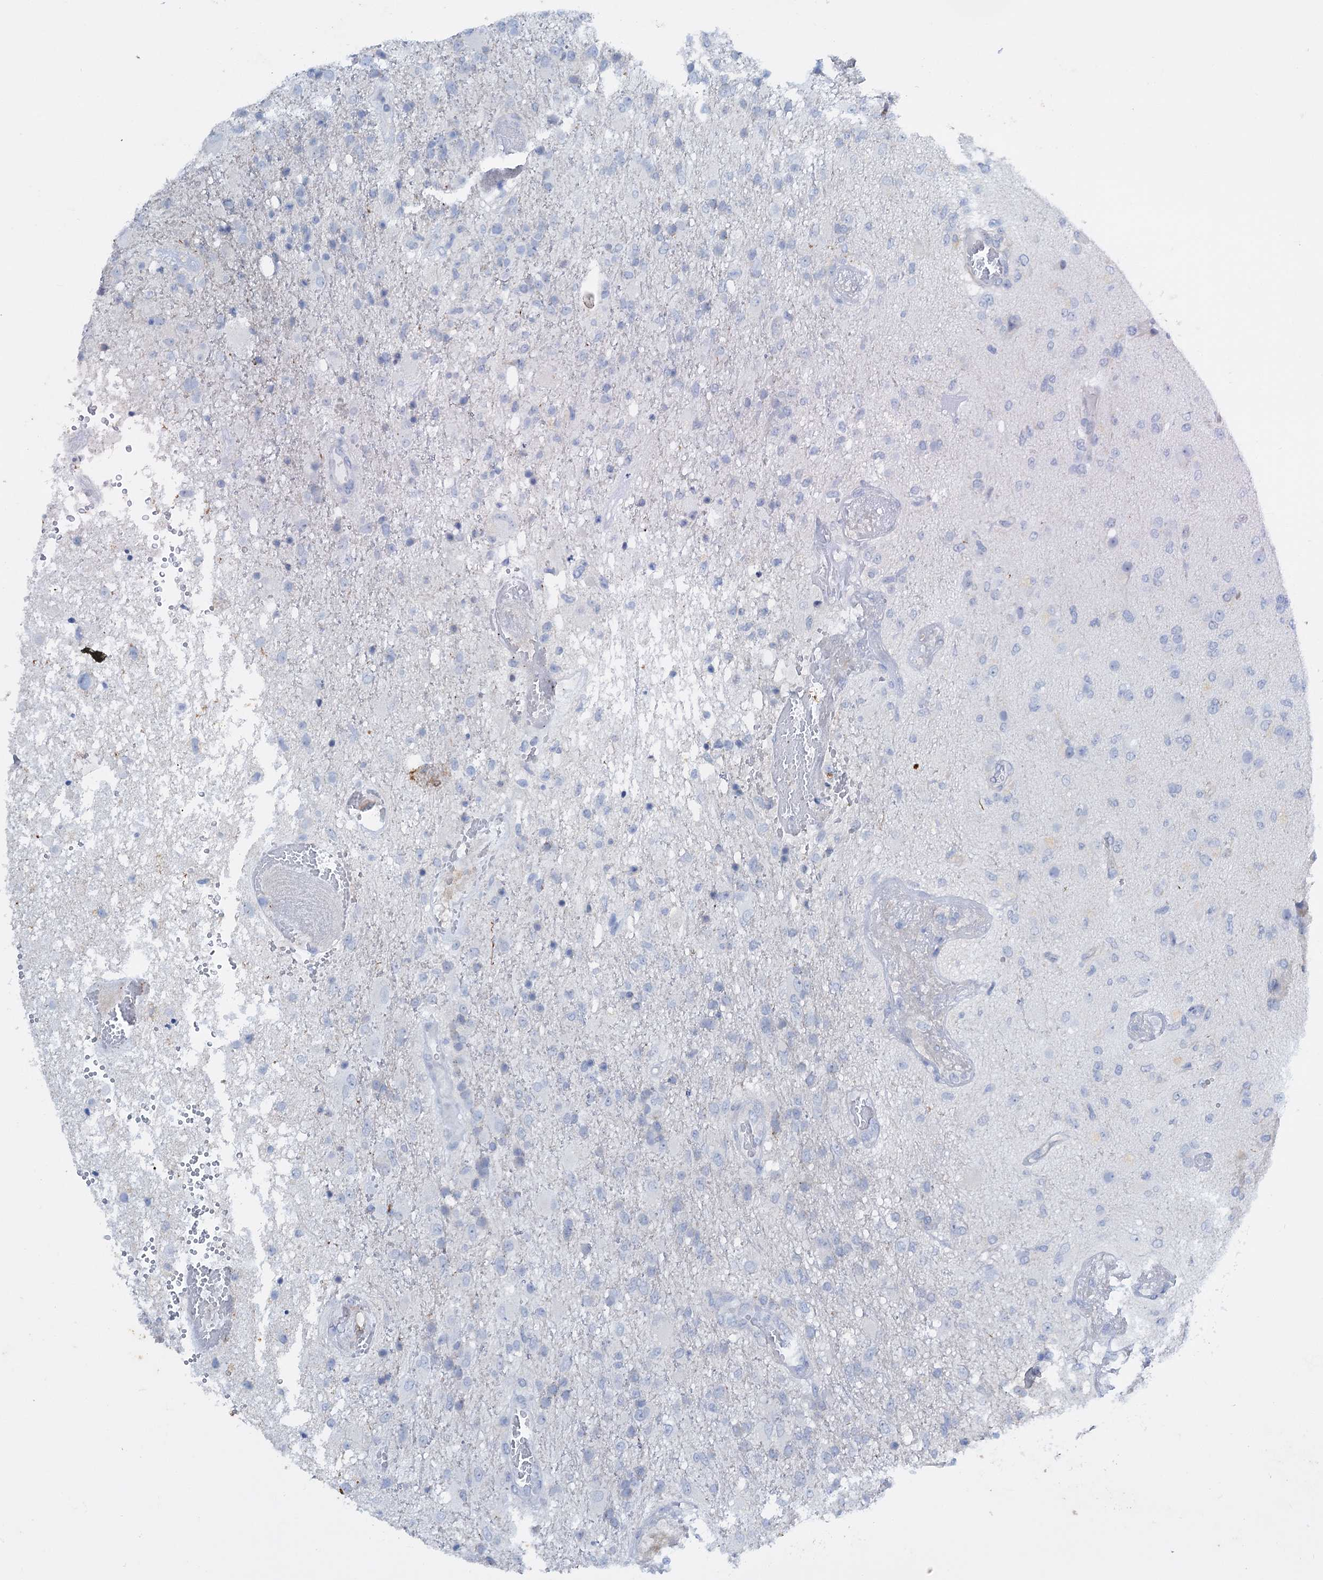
{"staining": {"intensity": "negative", "quantity": "none", "location": "none"}, "tissue": "glioma", "cell_type": "Tumor cells", "image_type": "cancer", "snomed": [{"axis": "morphology", "description": "Glioma, malignant, High grade"}, {"axis": "topography", "description": "Brain"}], "caption": "High magnification brightfield microscopy of high-grade glioma (malignant) stained with DAB (brown) and counterstained with hematoxylin (blue): tumor cells show no significant positivity. (DAB immunohistochemistry (IHC) visualized using brightfield microscopy, high magnification).", "gene": "FAAP20", "patient": {"sex": "female", "age": 74}}